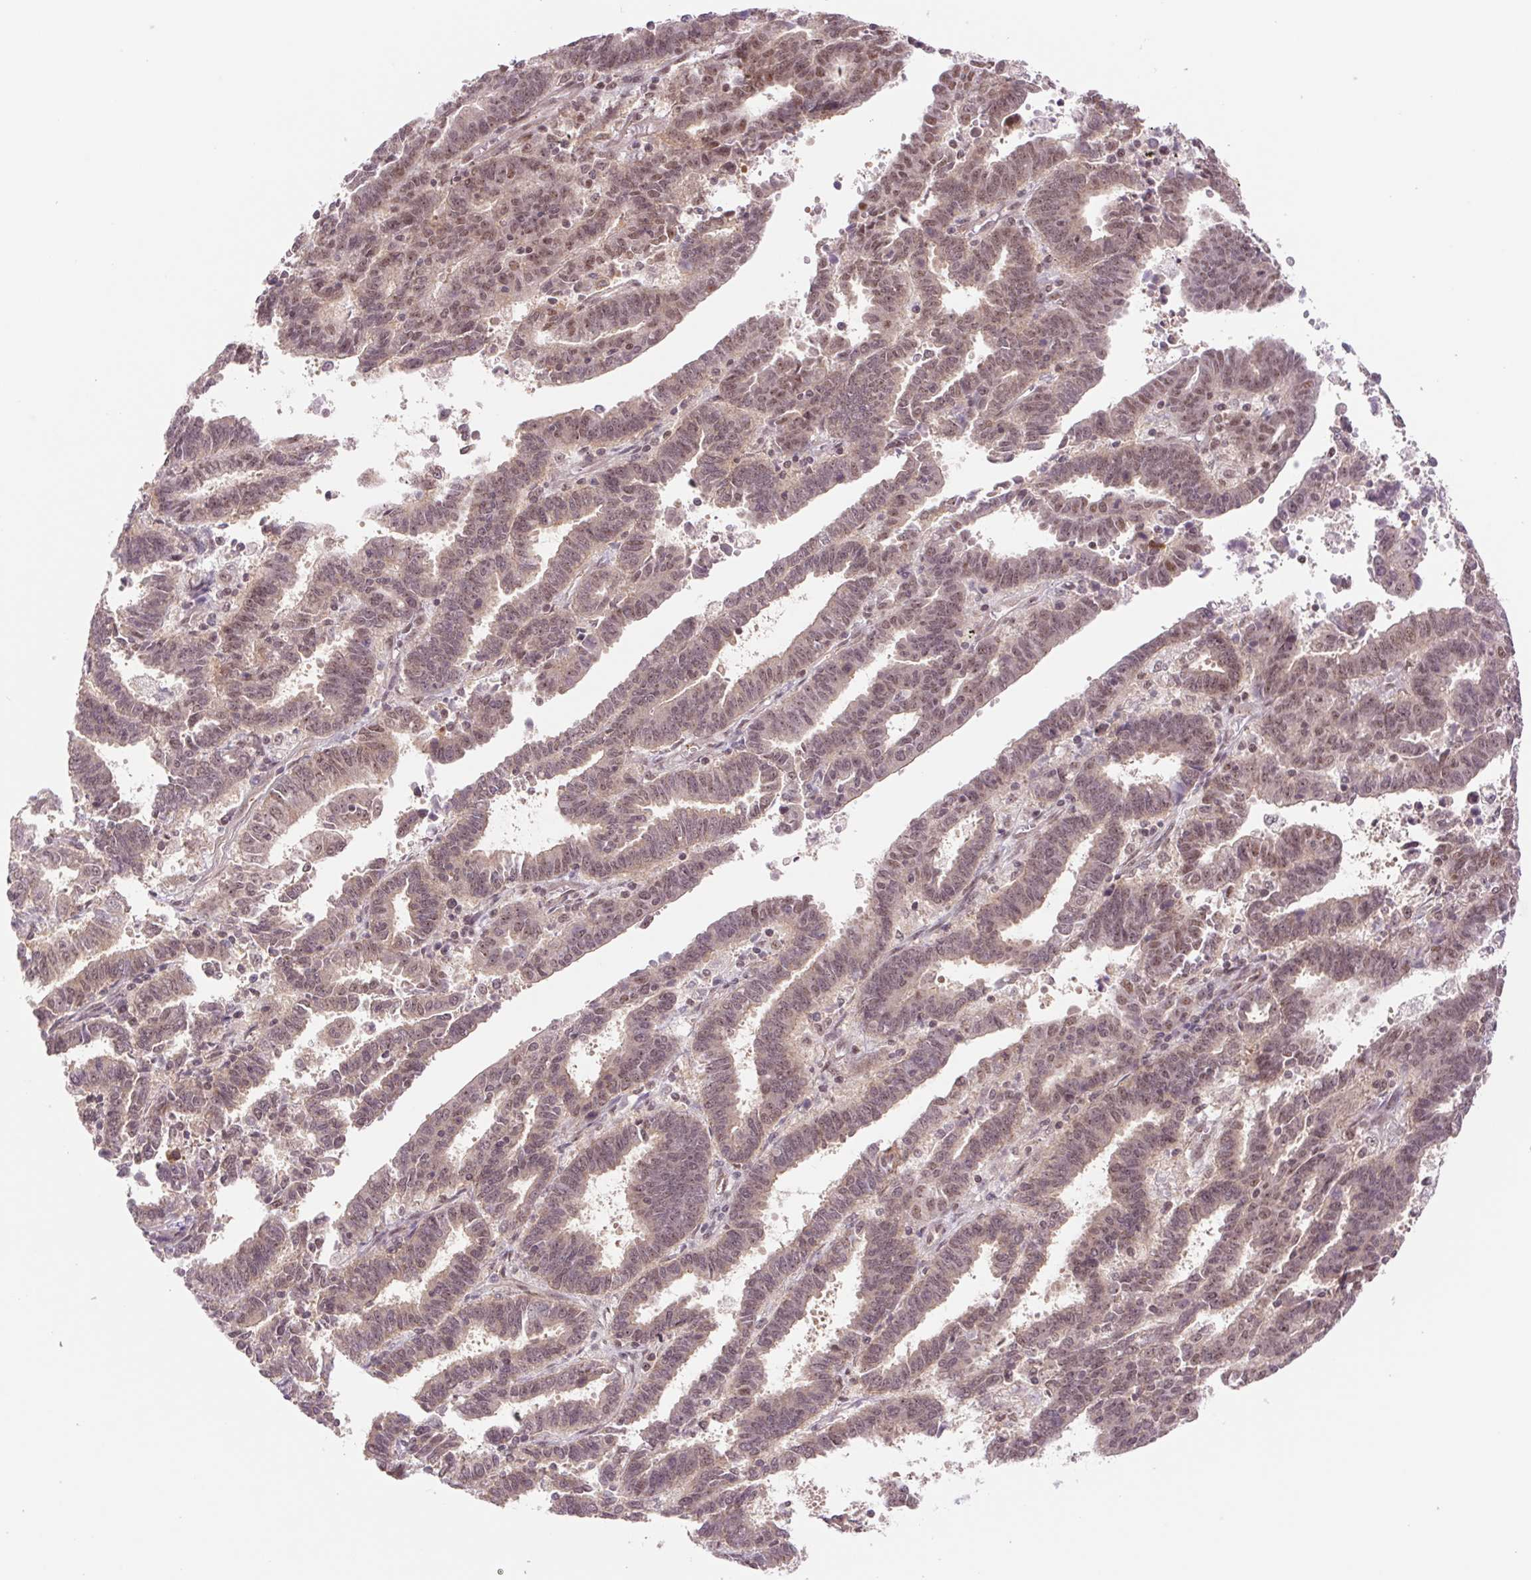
{"staining": {"intensity": "moderate", "quantity": ">75%", "location": "nuclear"}, "tissue": "endometrial cancer", "cell_type": "Tumor cells", "image_type": "cancer", "snomed": [{"axis": "morphology", "description": "Adenocarcinoma, NOS"}, {"axis": "topography", "description": "Uterus"}], "caption": "This is a micrograph of immunohistochemistry staining of adenocarcinoma (endometrial), which shows moderate staining in the nuclear of tumor cells.", "gene": "CWC25", "patient": {"sex": "female", "age": 83}}